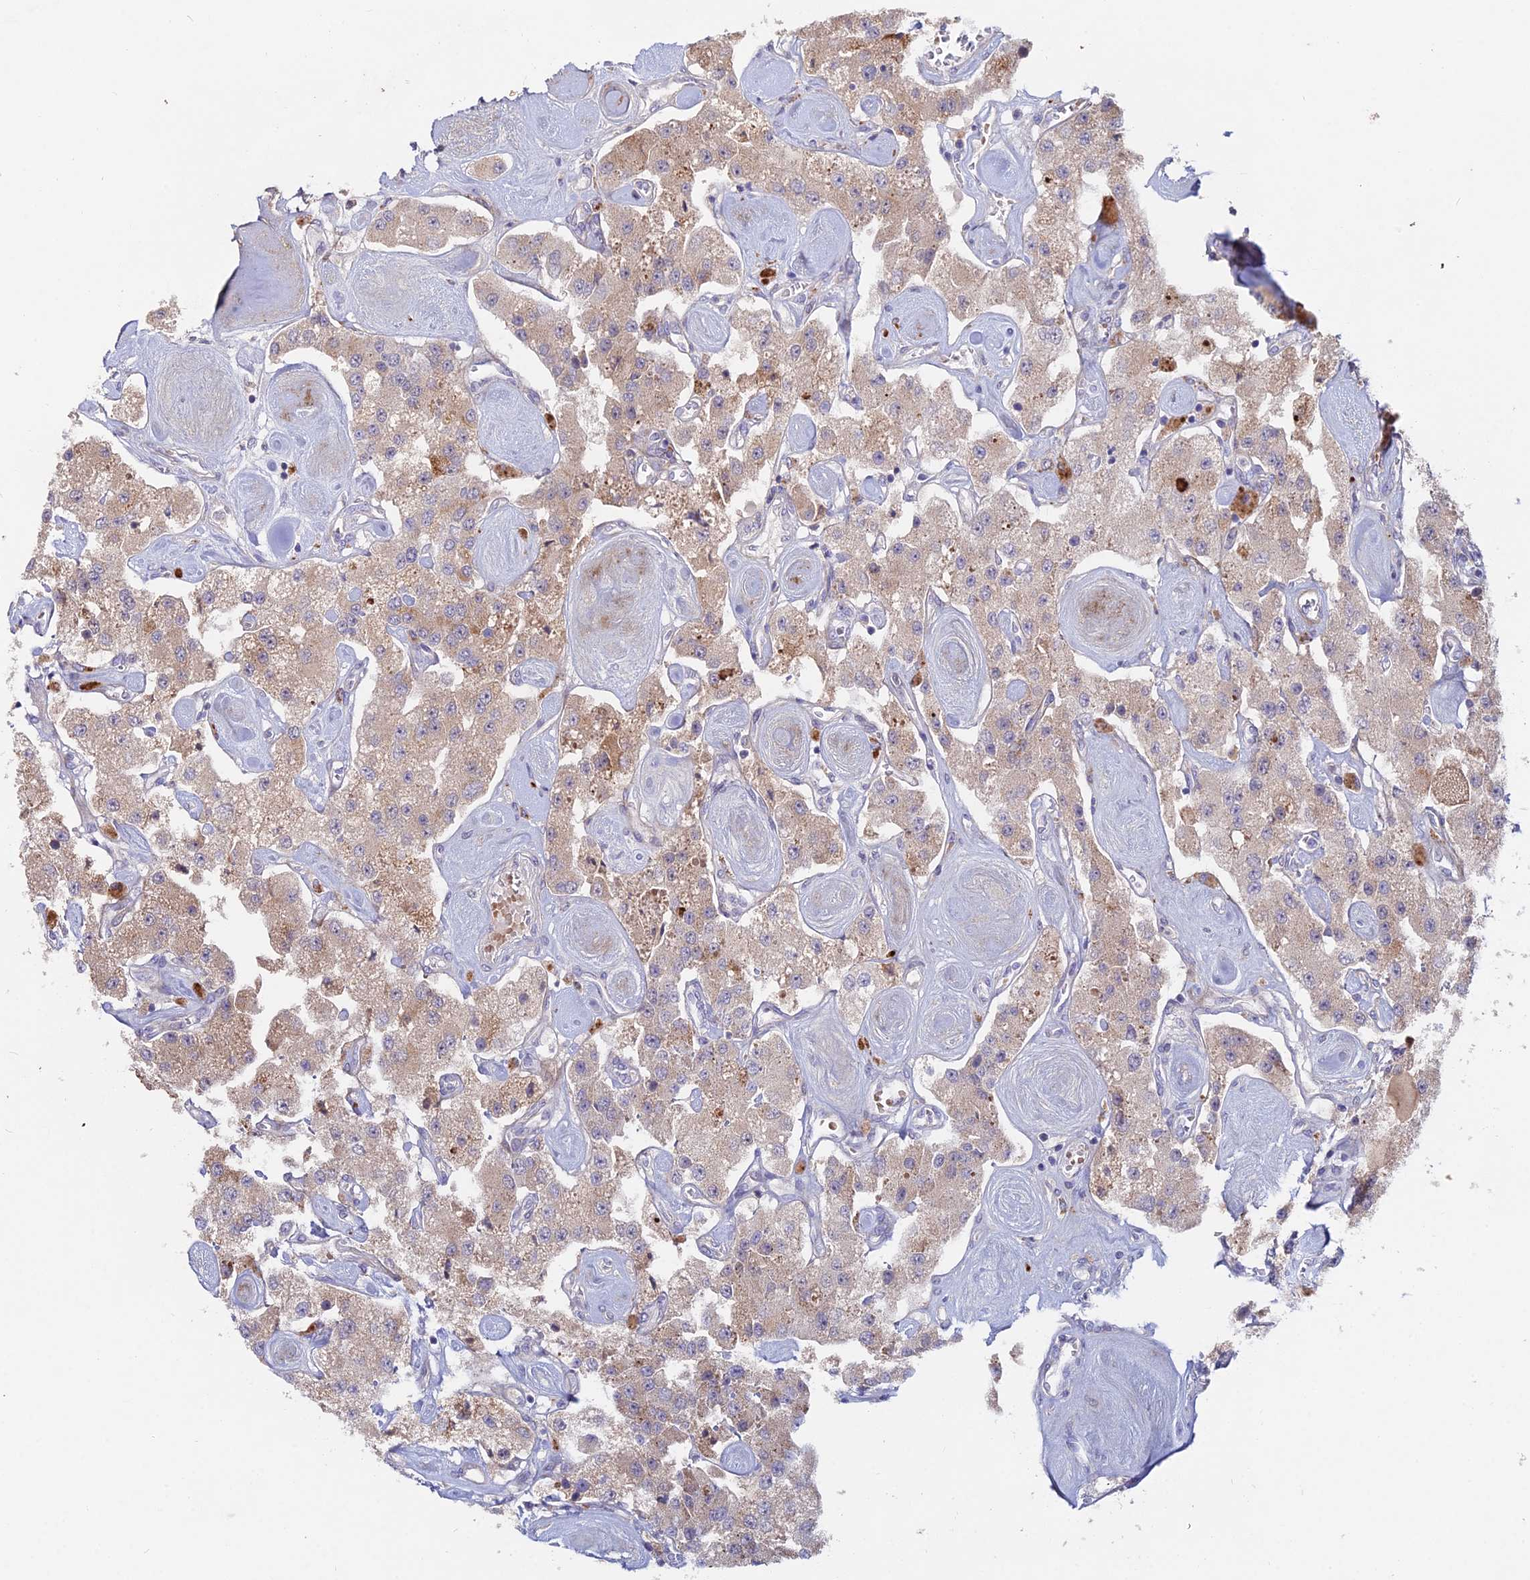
{"staining": {"intensity": "moderate", "quantity": ">75%", "location": "cytoplasmic/membranous"}, "tissue": "carcinoid", "cell_type": "Tumor cells", "image_type": "cancer", "snomed": [{"axis": "morphology", "description": "Carcinoid, malignant, NOS"}, {"axis": "topography", "description": "Pancreas"}], "caption": "Protein staining displays moderate cytoplasmic/membranous staining in about >75% of tumor cells in carcinoid.", "gene": "WDR43", "patient": {"sex": "male", "age": 41}}